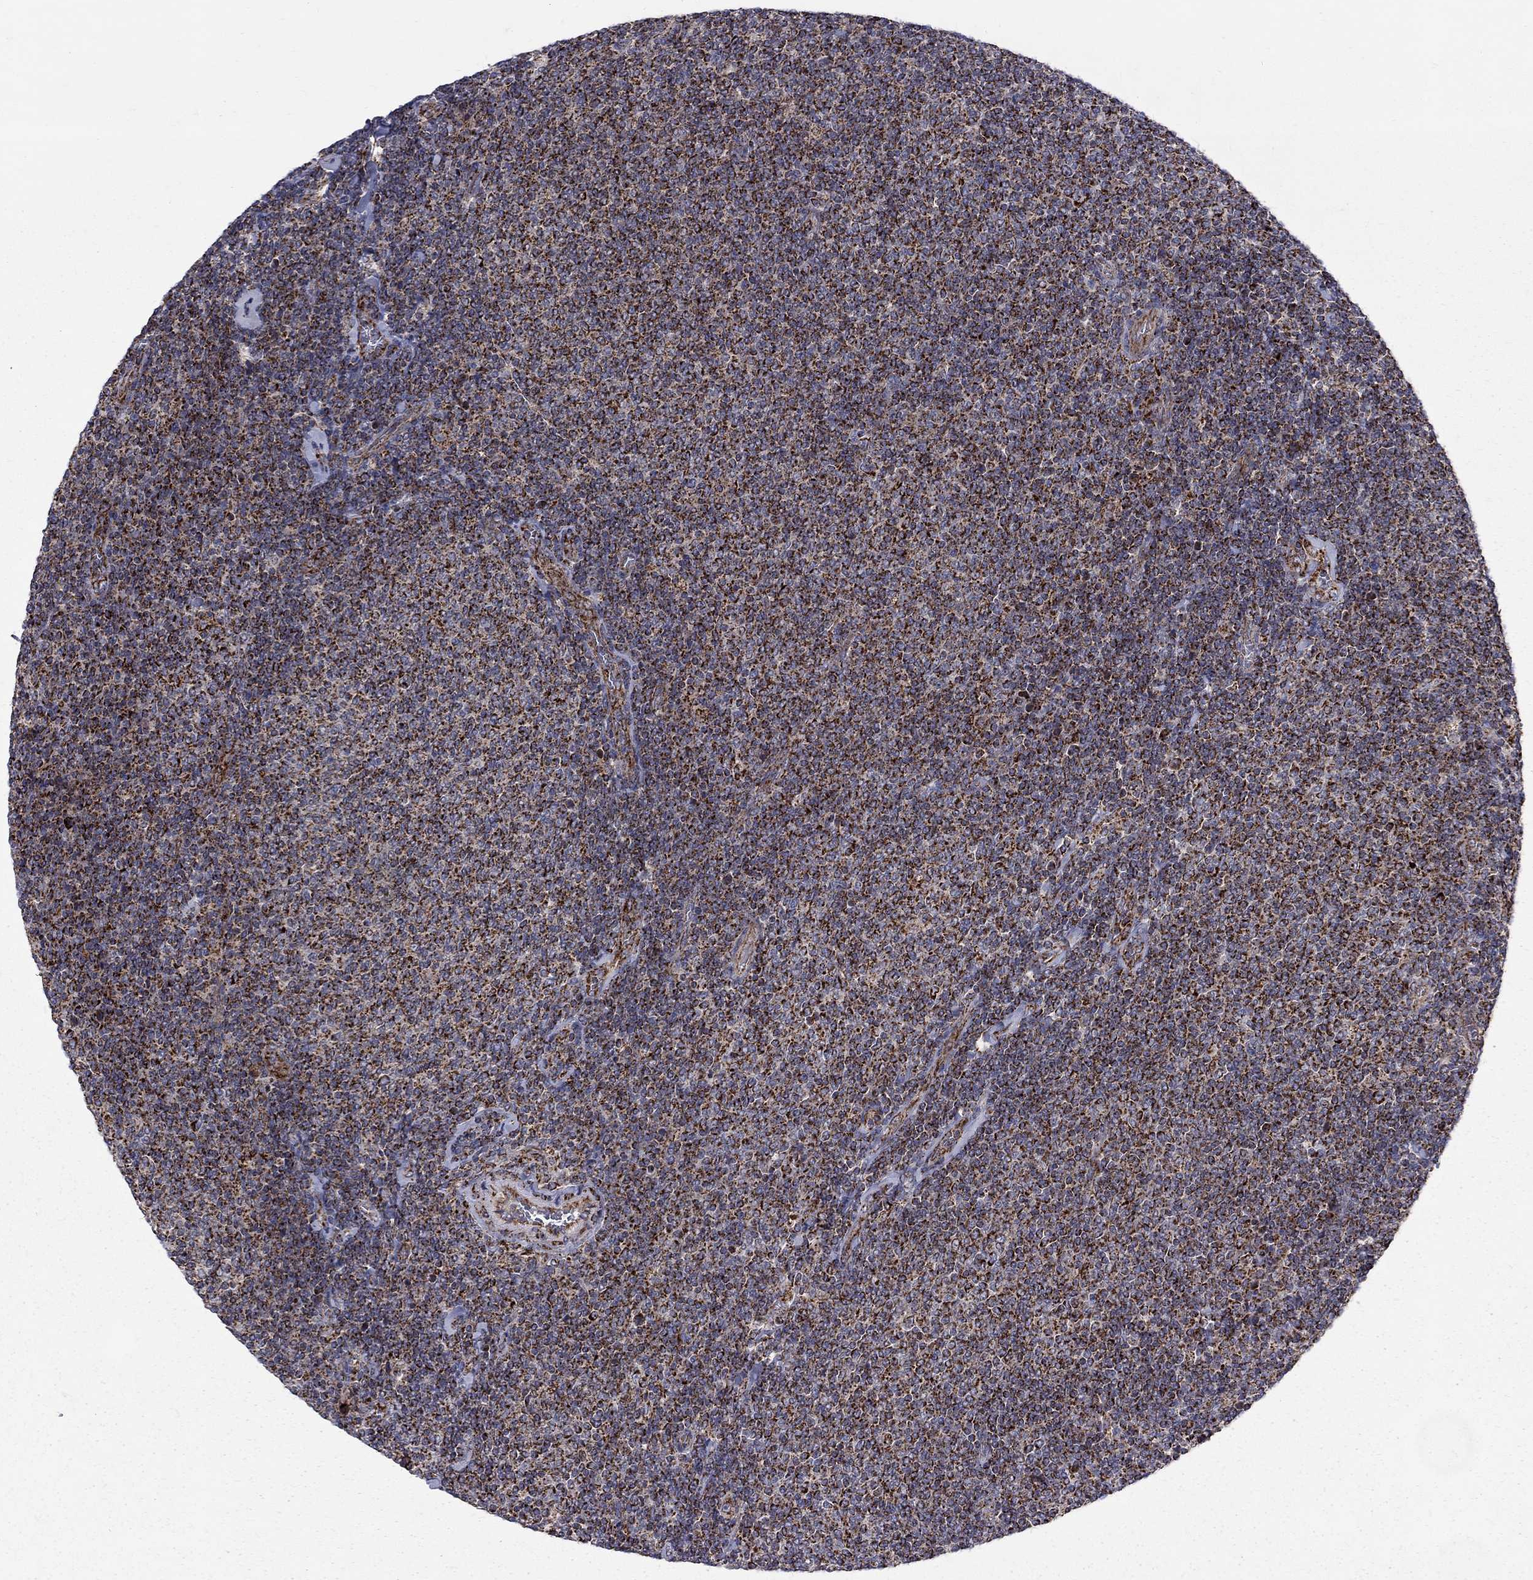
{"staining": {"intensity": "strong", "quantity": ">75%", "location": "cytoplasmic/membranous"}, "tissue": "lymphoma", "cell_type": "Tumor cells", "image_type": "cancer", "snomed": [{"axis": "morphology", "description": "Malignant lymphoma, non-Hodgkin's type, Low grade"}, {"axis": "topography", "description": "Lymph node"}], "caption": "About >75% of tumor cells in low-grade malignant lymphoma, non-Hodgkin's type display strong cytoplasmic/membranous protein positivity as visualized by brown immunohistochemical staining.", "gene": "ALDH1B1", "patient": {"sex": "male", "age": 52}}